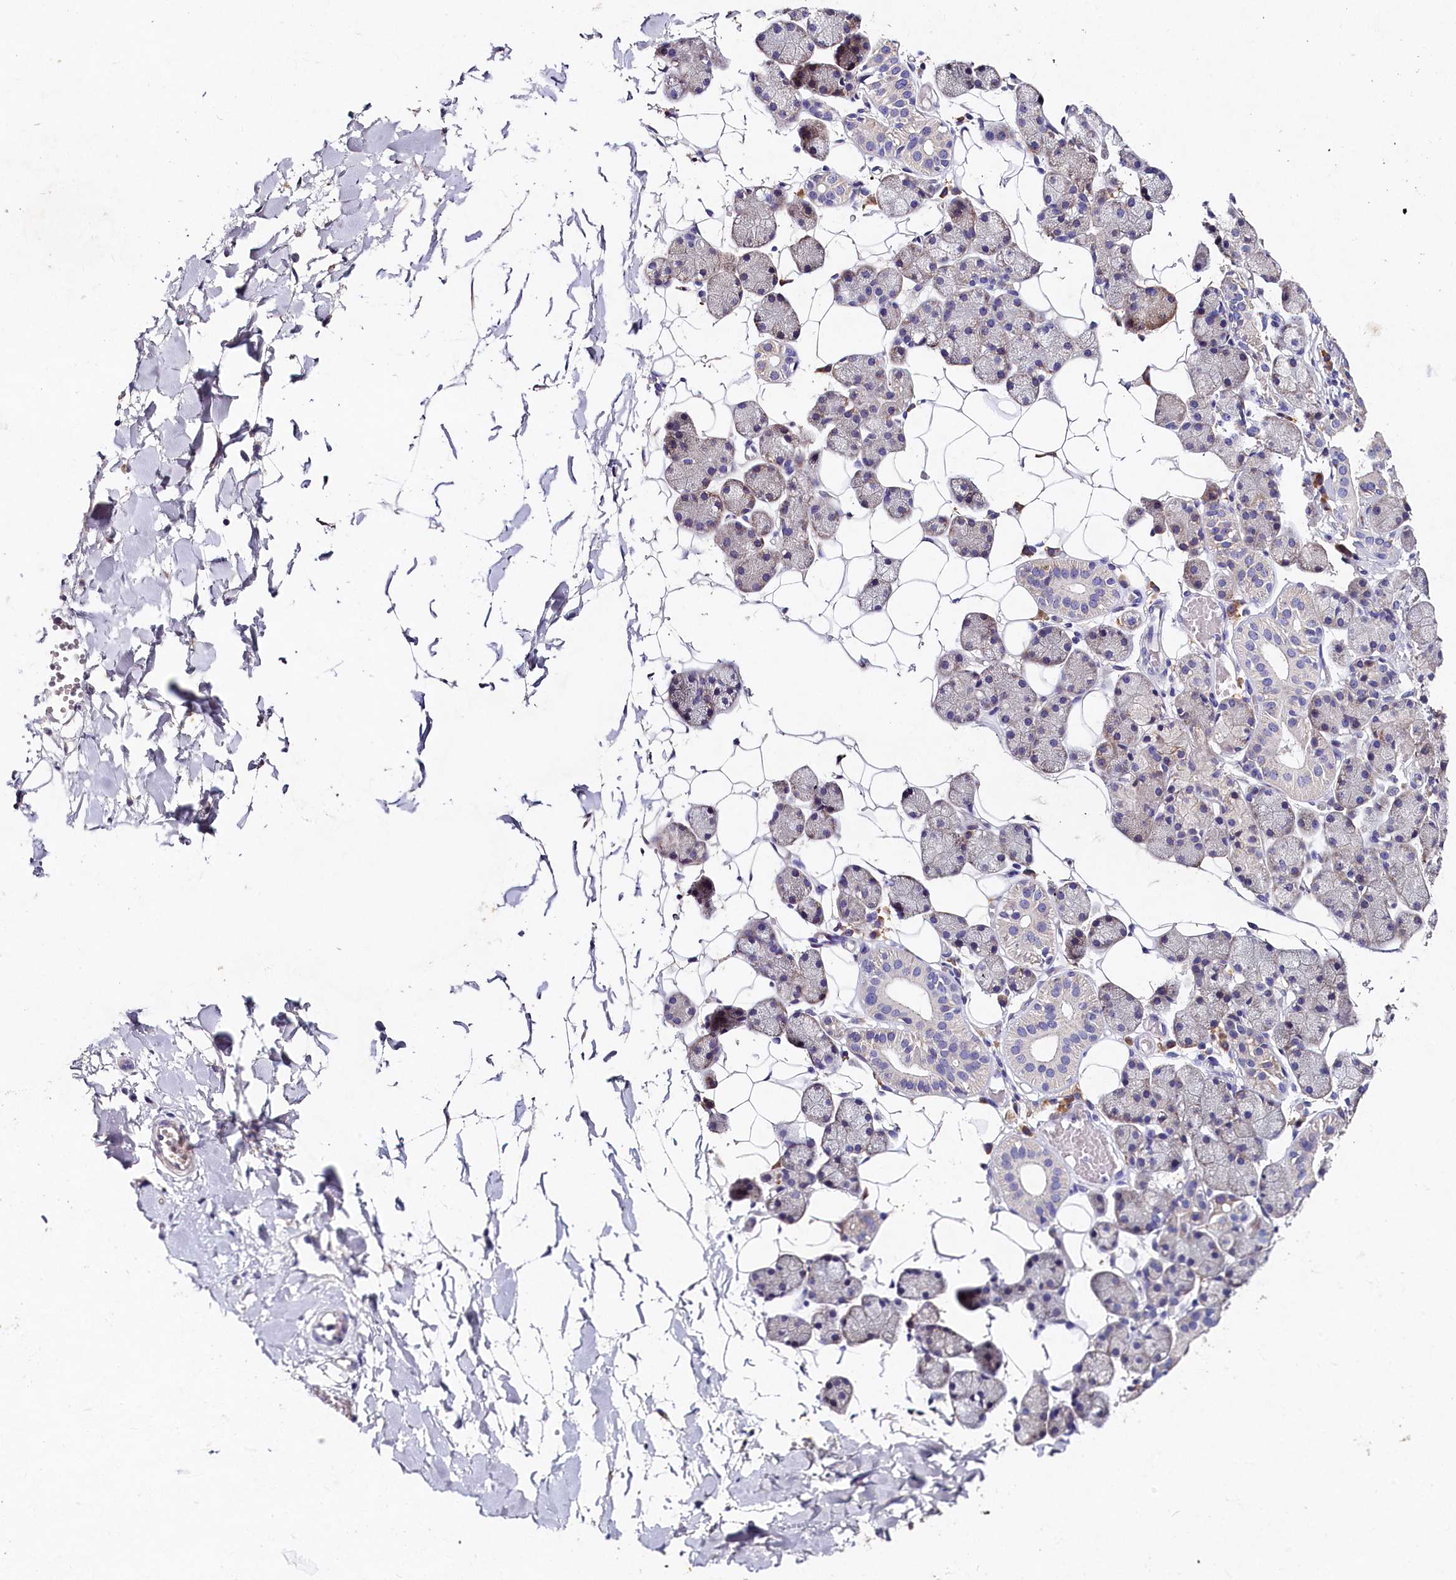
{"staining": {"intensity": "weak", "quantity": "<25%", "location": "cytoplasmic/membranous"}, "tissue": "salivary gland", "cell_type": "Glandular cells", "image_type": "normal", "snomed": [{"axis": "morphology", "description": "Normal tissue, NOS"}, {"axis": "topography", "description": "Salivary gland"}], "caption": "The micrograph reveals no significant staining in glandular cells of salivary gland.", "gene": "ST7L", "patient": {"sex": "female", "age": 33}}